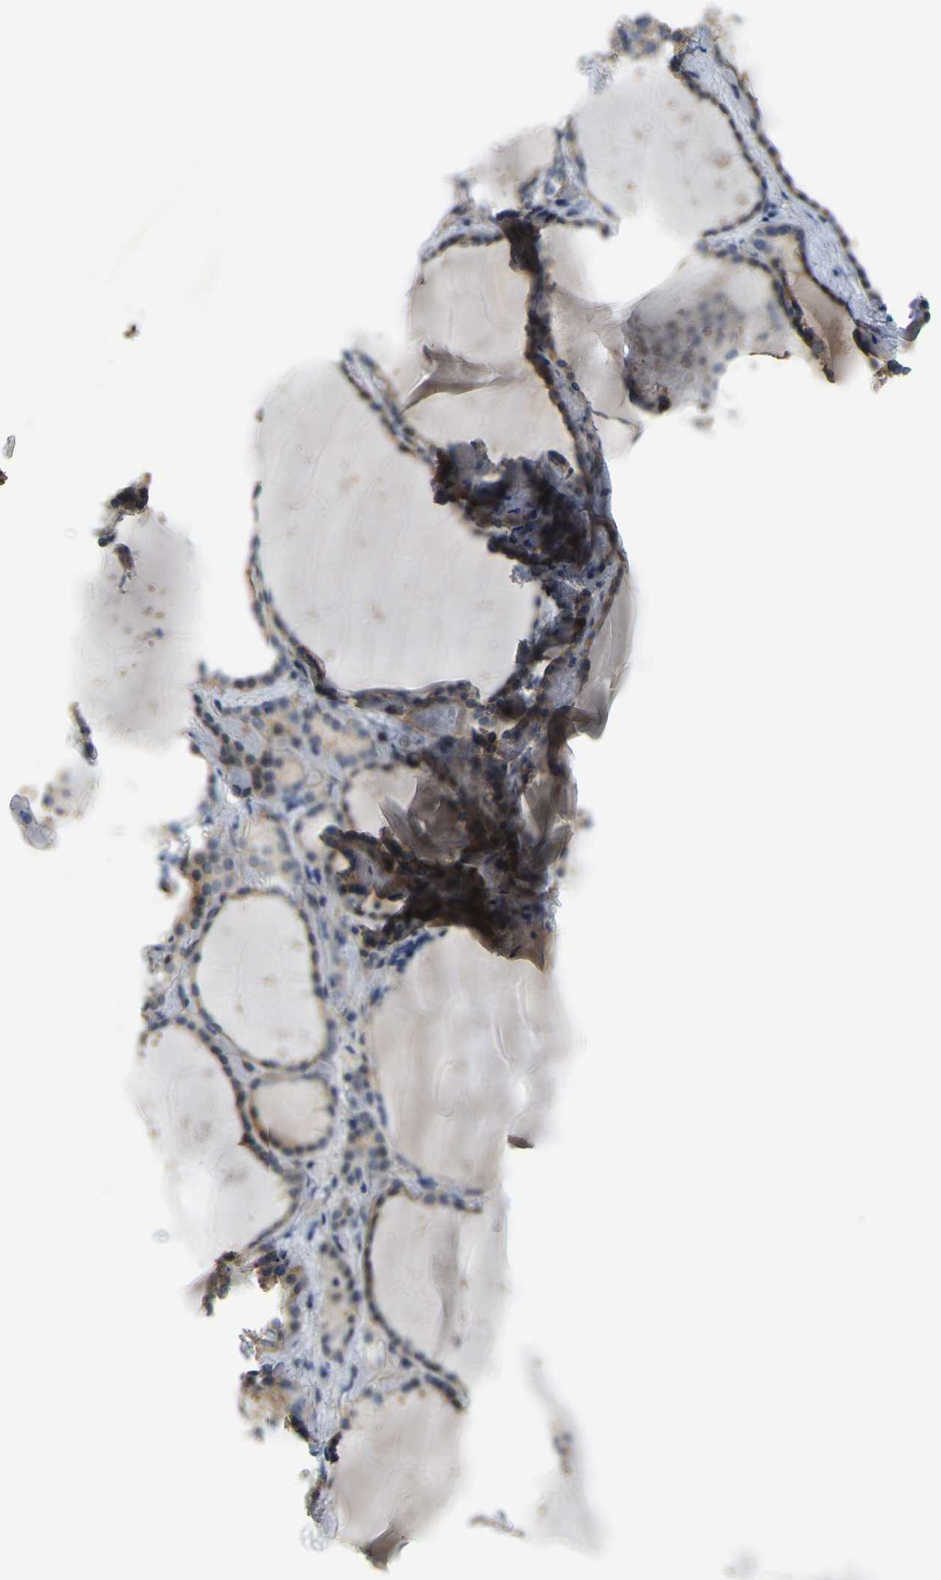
{"staining": {"intensity": "weak", "quantity": "25%-75%", "location": "cytoplasmic/membranous"}, "tissue": "thyroid gland", "cell_type": "Glandular cells", "image_type": "normal", "snomed": [{"axis": "morphology", "description": "Normal tissue, NOS"}, {"axis": "topography", "description": "Thyroid gland"}], "caption": "Weak cytoplasmic/membranous protein expression is present in approximately 25%-75% of glandular cells in thyroid gland.", "gene": "HIGD2B", "patient": {"sex": "female", "age": 44}}